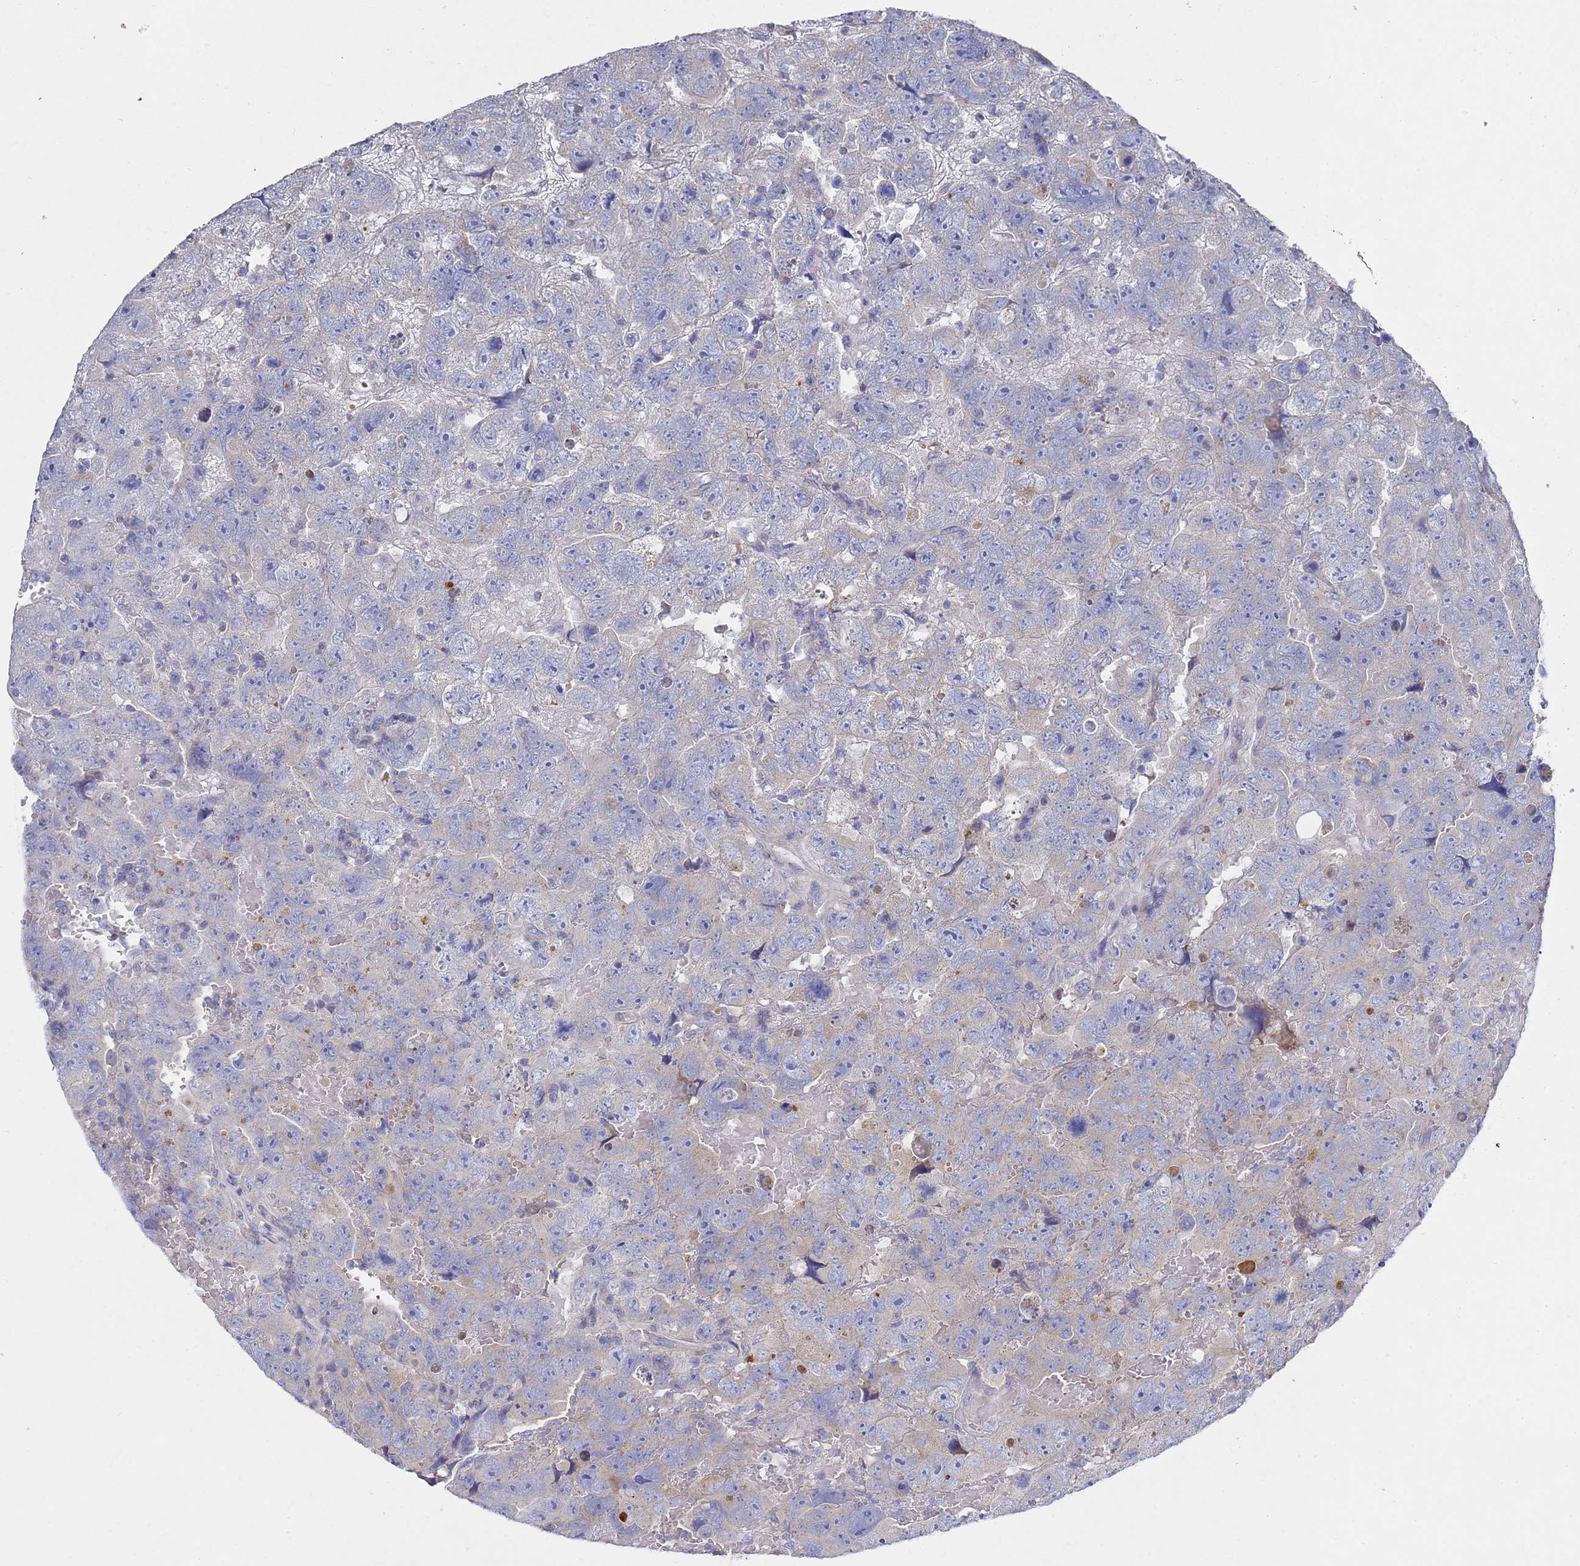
{"staining": {"intensity": "negative", "quantity": "none", "location": "none"}, "tissue": "testis cancer", "cell_type": "Tumor cells", "image_type": "cancer", "snomed": [{"axis": "morphology", "description": "Carcinoma, Embryonal, NOS"}, {"axis": "topography", "description": "Testis"}], "caption": "Testis cancer (embryonal carcinoma) was stained to show a protein in brown. There is no significant positivity in tumor cells.", "gene": "NPEPPS", "patient": {"sex": "male", "age": 45}}